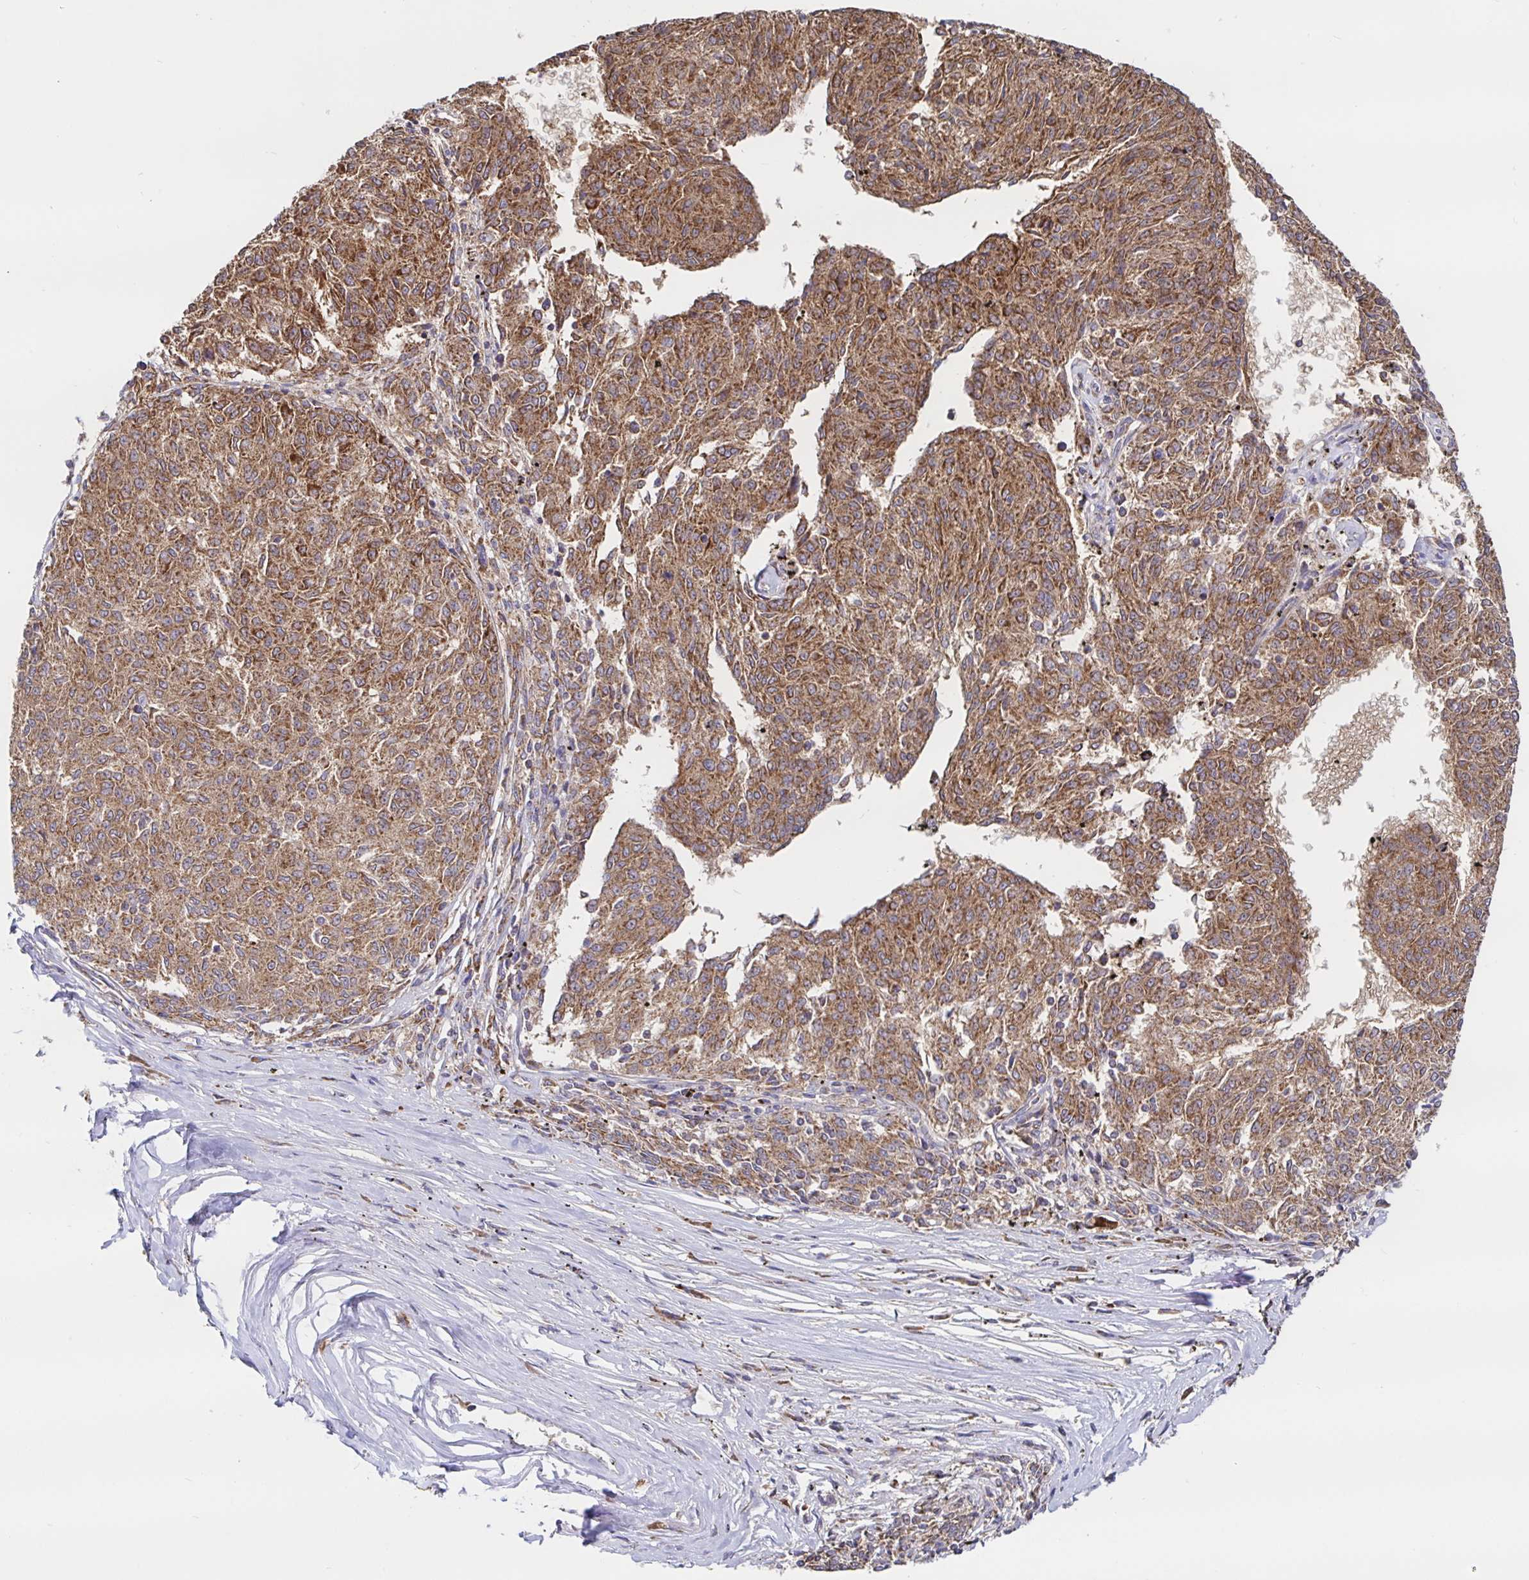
{"staining": {"intensity": "strong", "quantity": ">75%", "location": "cytoplasmic/membranous"}, "tissue": "melanoma", "cell_type": "Tumor cells", "image_type": "cancer", "snomed": [{"axis": "morphology", "description": "Malignant melanoma, NOS"}, {"axis": "topography", "description": "Skin"}], "caption": "Protein analysis of melanoma tissue reveals strong cytoplasmic/membranous positivity in approximately >75% of tumor cells.", "gene": "PRDX3", "patient": {"sex": "female", "age": 72}}